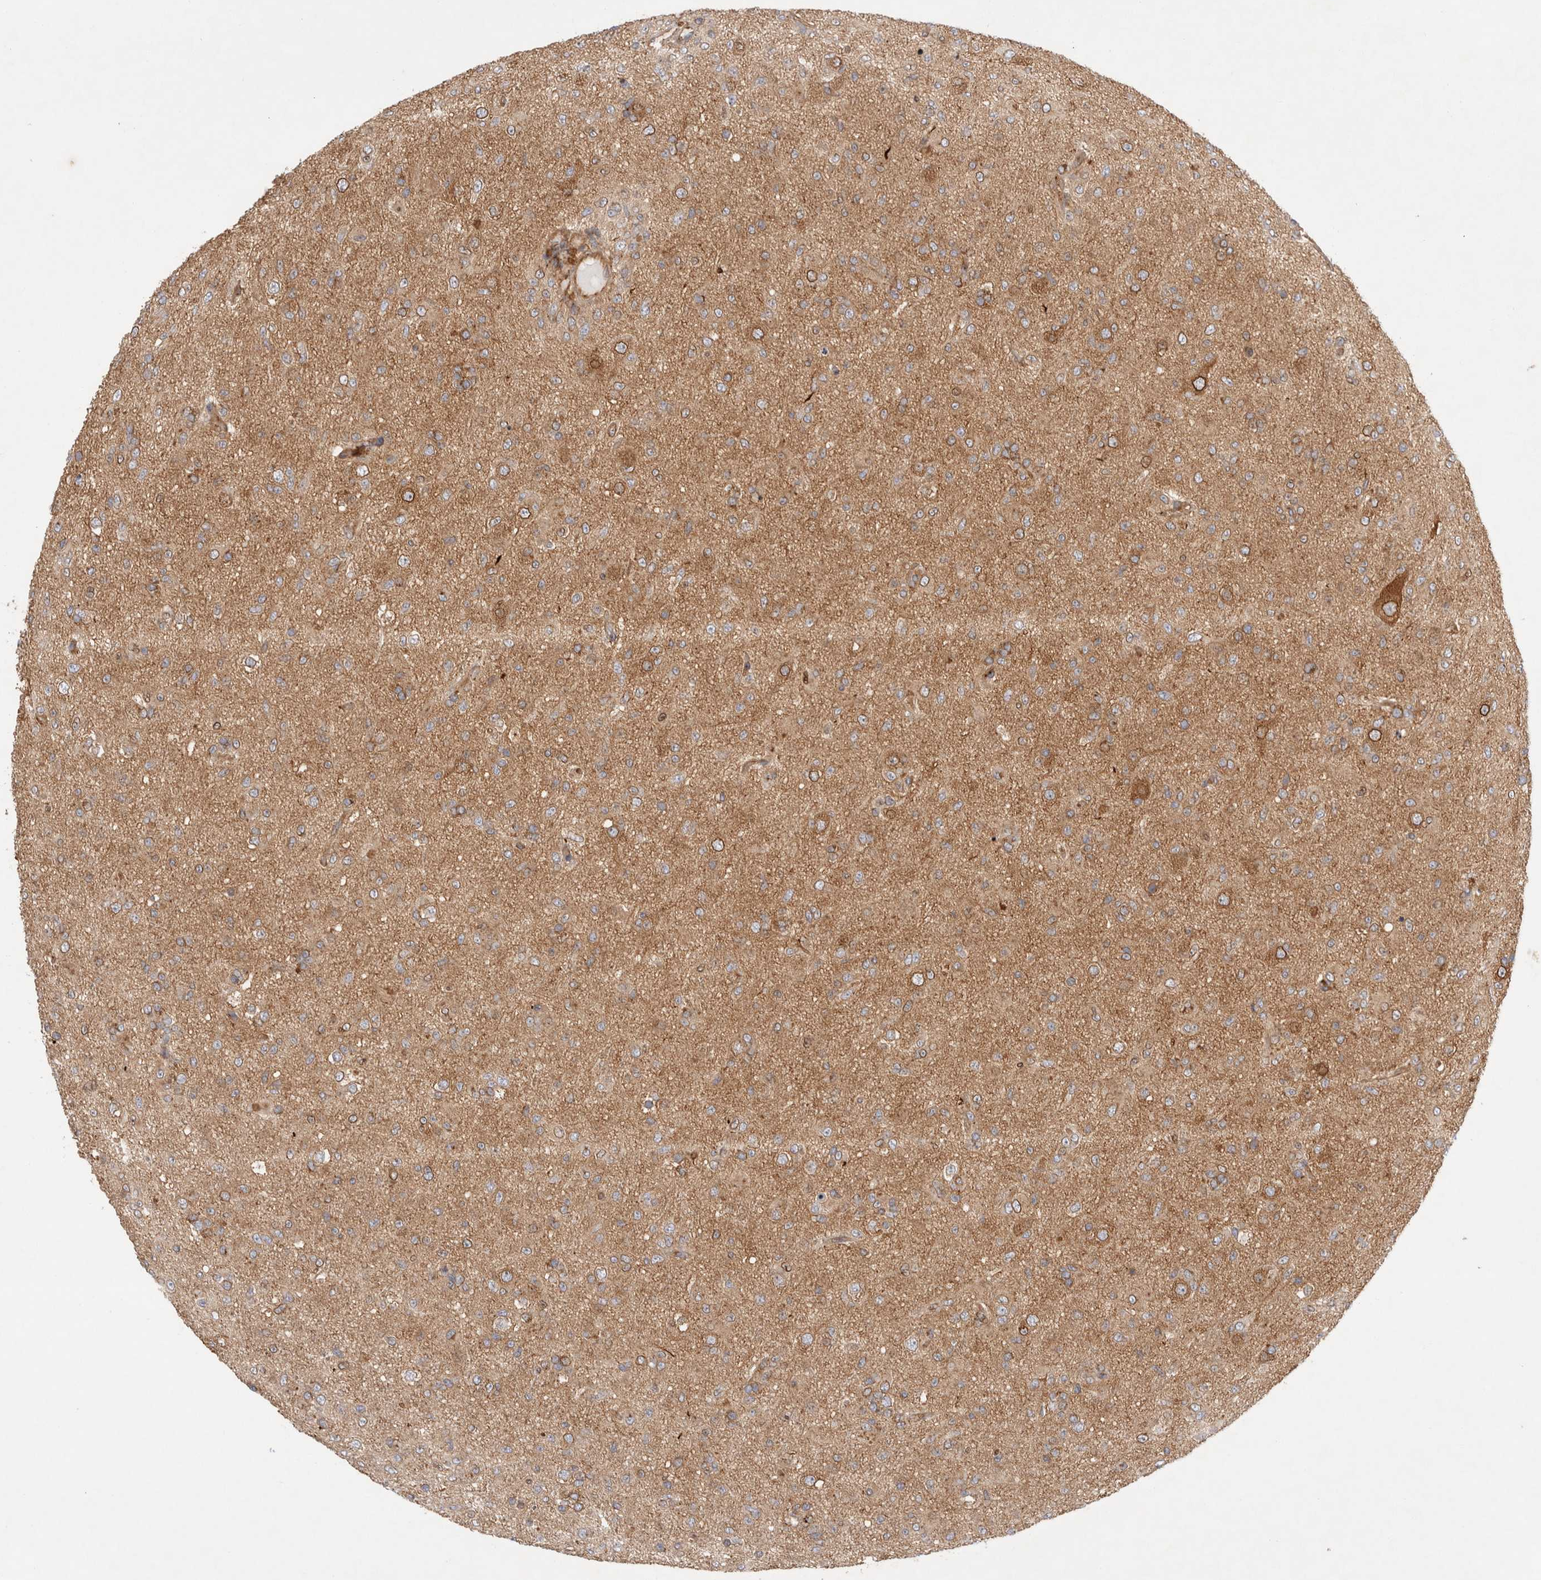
{"staining": {"intensity": "moderate", "quantity": "25%-75%", "location": "cytoplasmic/membranous"}, "tissue": "glioma", "cell_type": "Tumor cells", "image_type": "cancer", "snomed": [{"axis": "morphology", "description": "Glioma, malignant, Low grade"}, {"axis": "topography", "description": "Brain"}], "caption": "A brown stain labels moderate cytoplasmic/membranous staining of a protein in malignant glioma (low-grade) tumor cells.", "gene": "GPR150", "patient": {"sex": "male", "age": 65}}